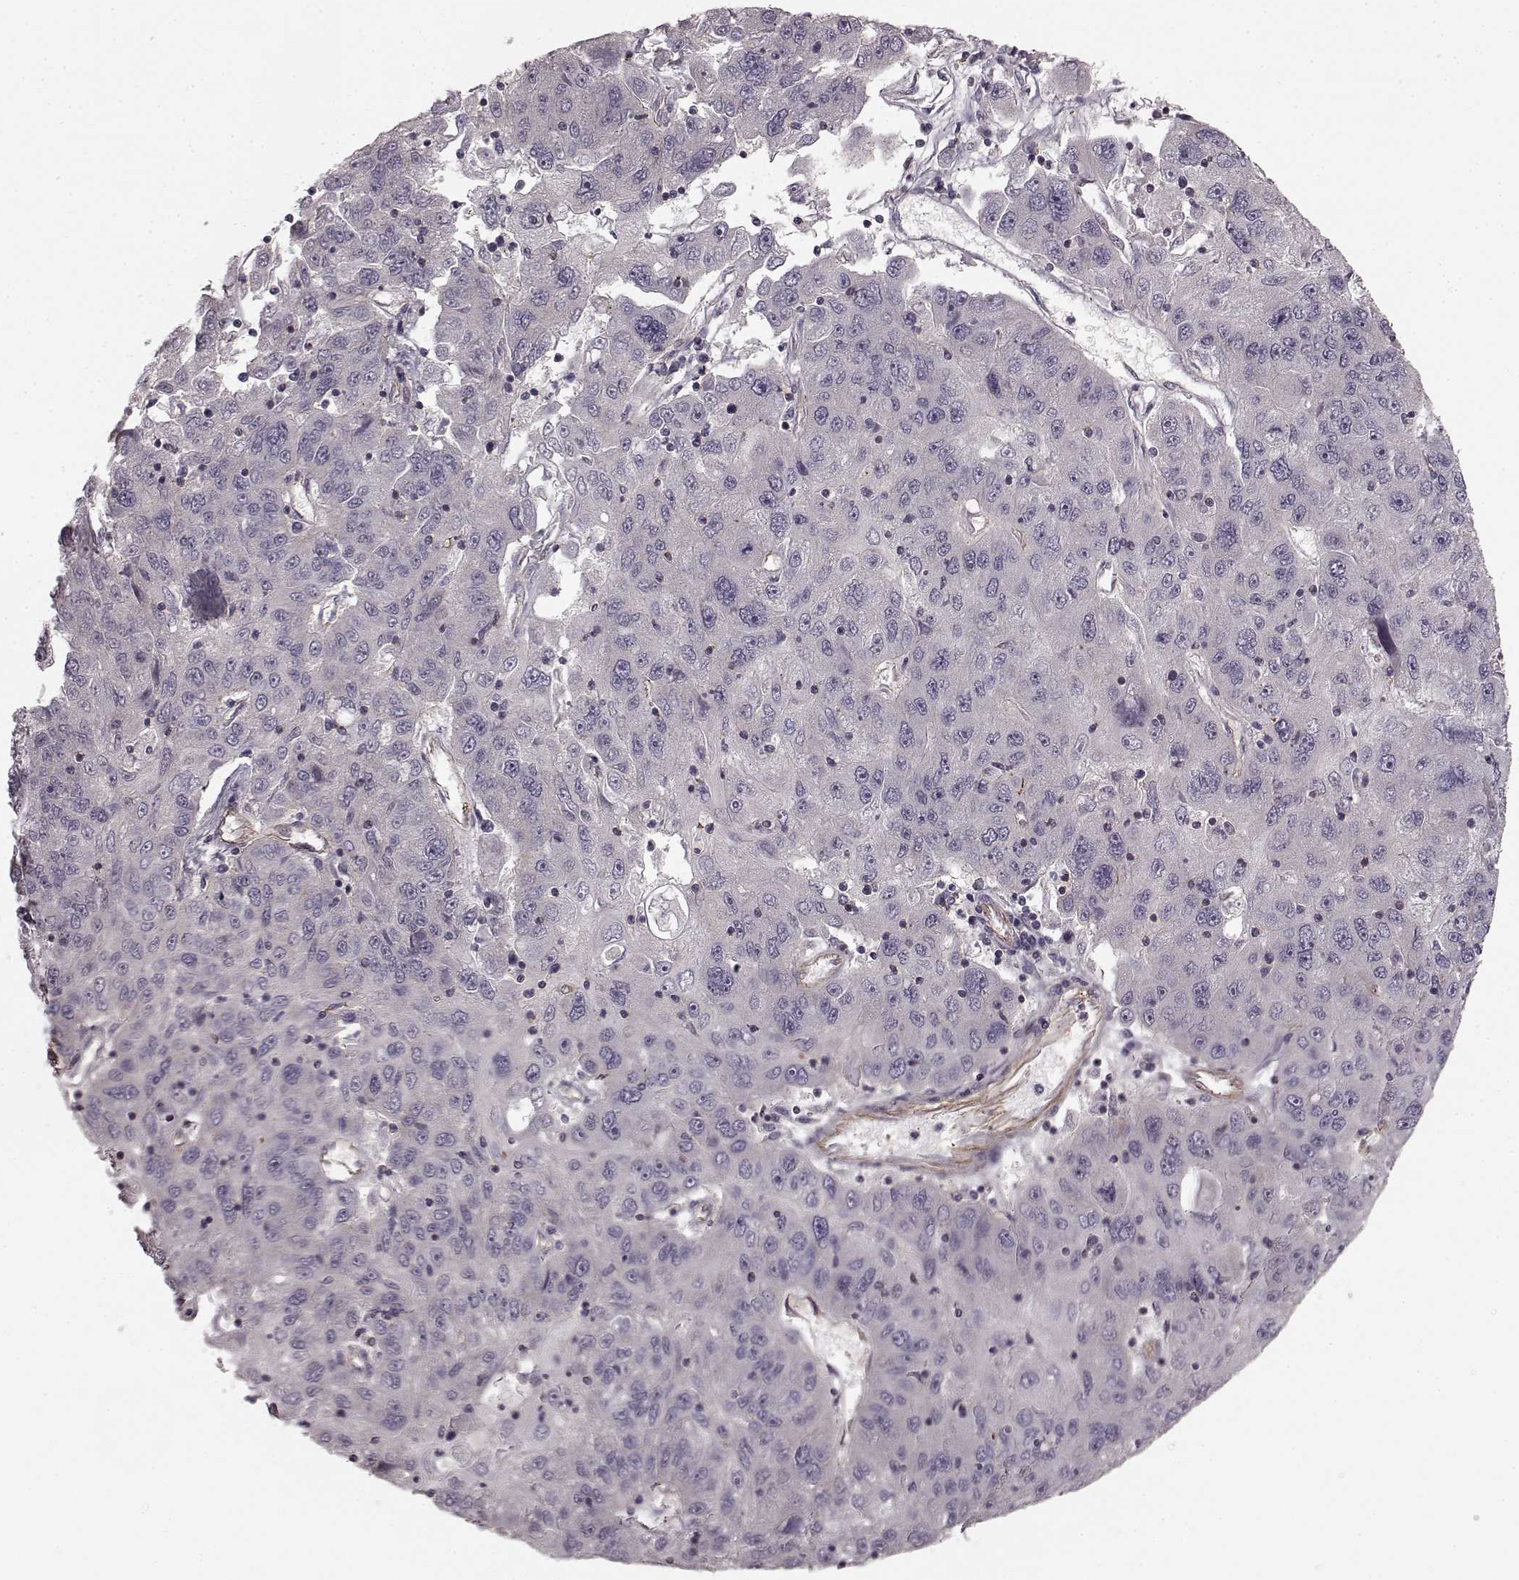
{"staining": {"intensity": "negative", "quantity": "none", "location": "none"}, "tissue": "stomach cancer", "cell_type": "Tumor cells", "image_type": "cancer", "snomed": [{"axis": "morphology", "description": "Adenocarcinoma, NOS"}, {"axis": "topography", "description": "Stomach"}], "caption": "Tumor cells show no significant protein positivity in stomach cancer (adenocarcinoma).", "gene": "SLC22A18", "patient": {"sex": "male", "age": 56}}